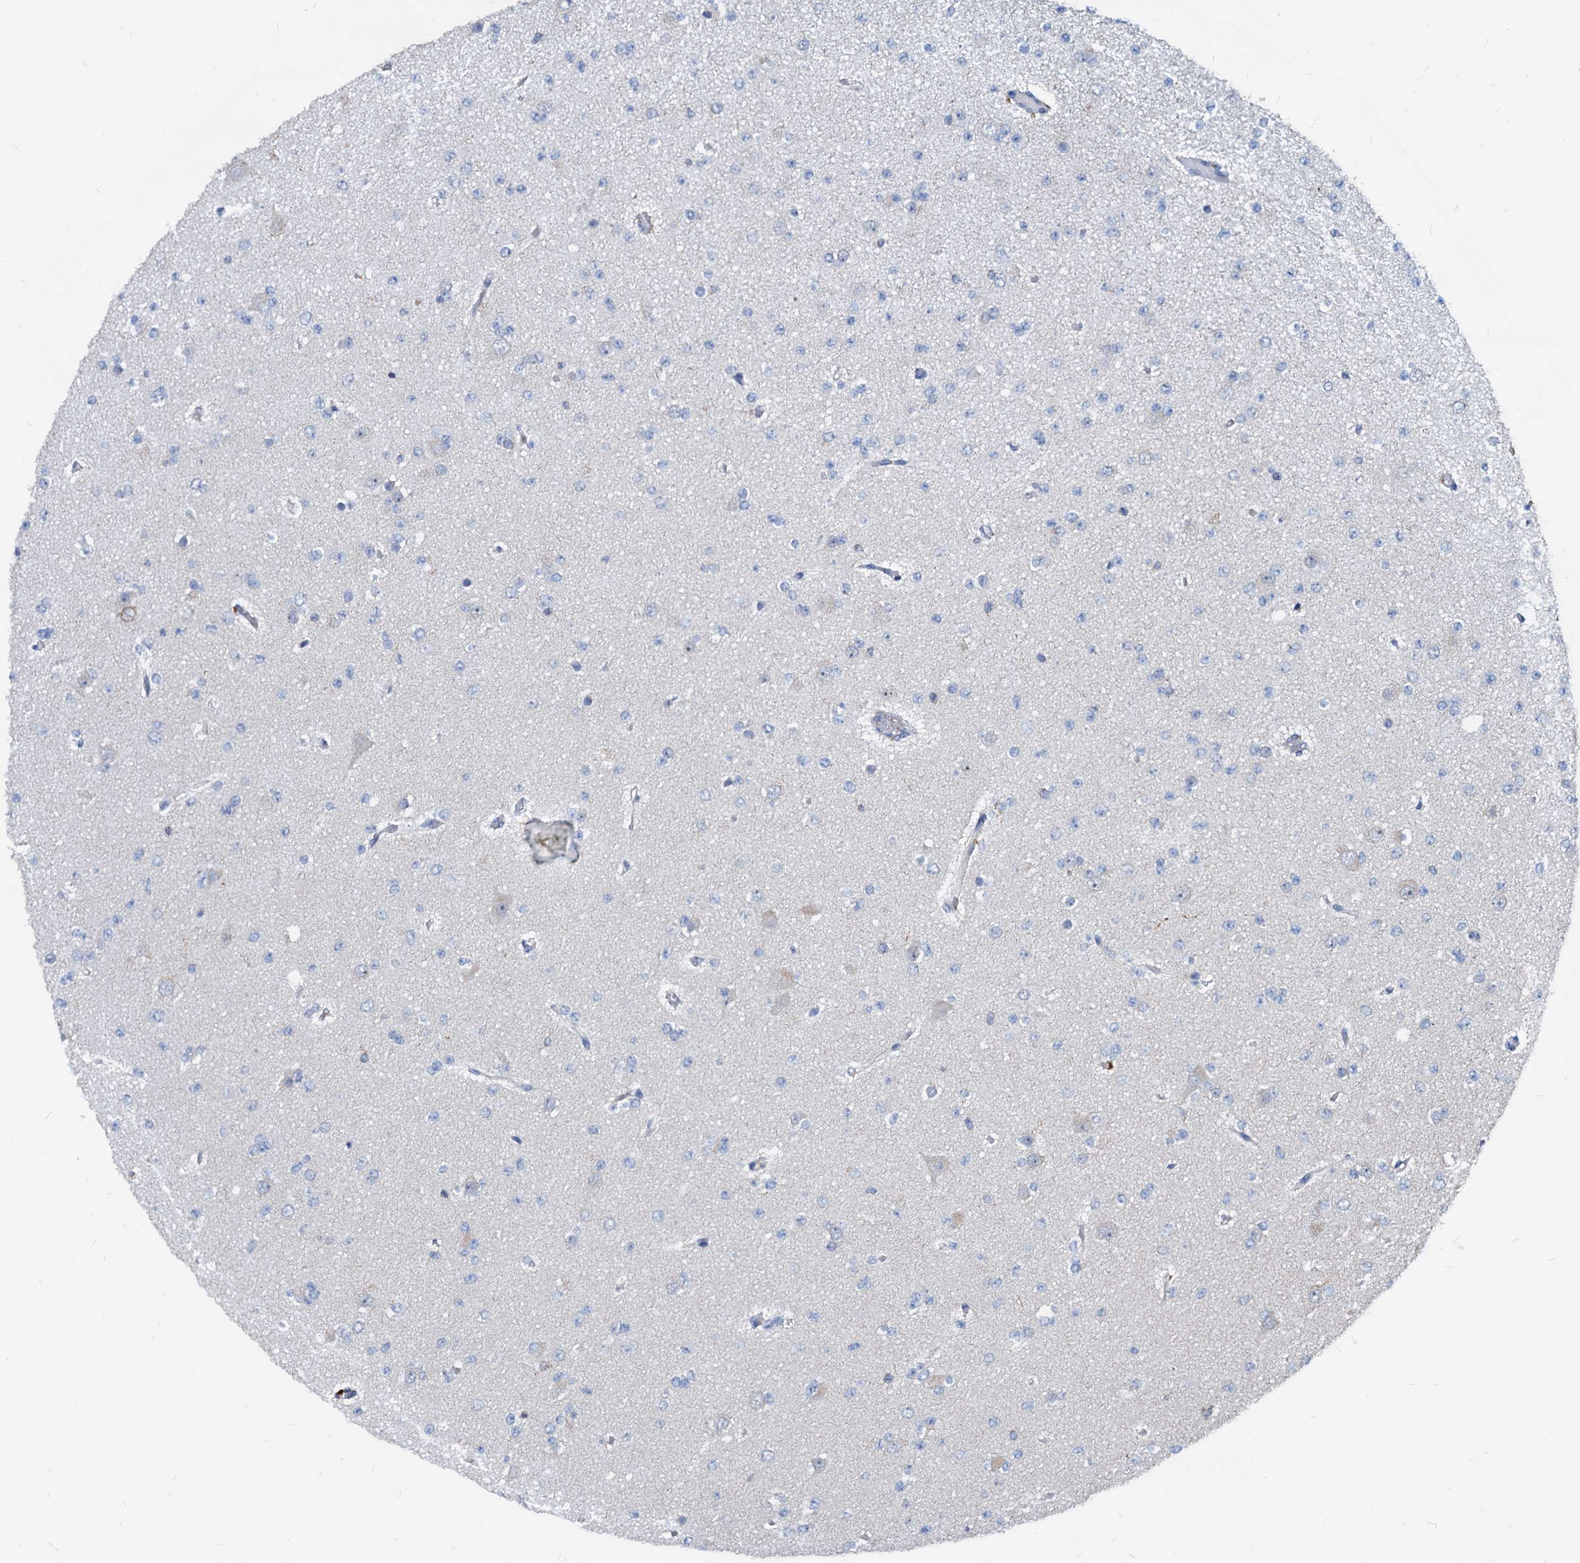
{"staining": {"intensity": "negative", "quantity": "none", "location": "none"}, "tissue": "glioma", "cell_type": "Tumor cells", "image_type": "cancer", "snomed": [{"axis": "morphology", "description": "Glioma, malignant, Low grade"}, {"axis": "topography", "description": "Brain"}], "caption": "The photomicrograph demonstrates no staining of tumor cells in glioma. (Immunohistochemistry (ihc), brightfield microscopy, high magnification).", "gene": "LCP2", "patient": {"sex": "female", "age": 22}}